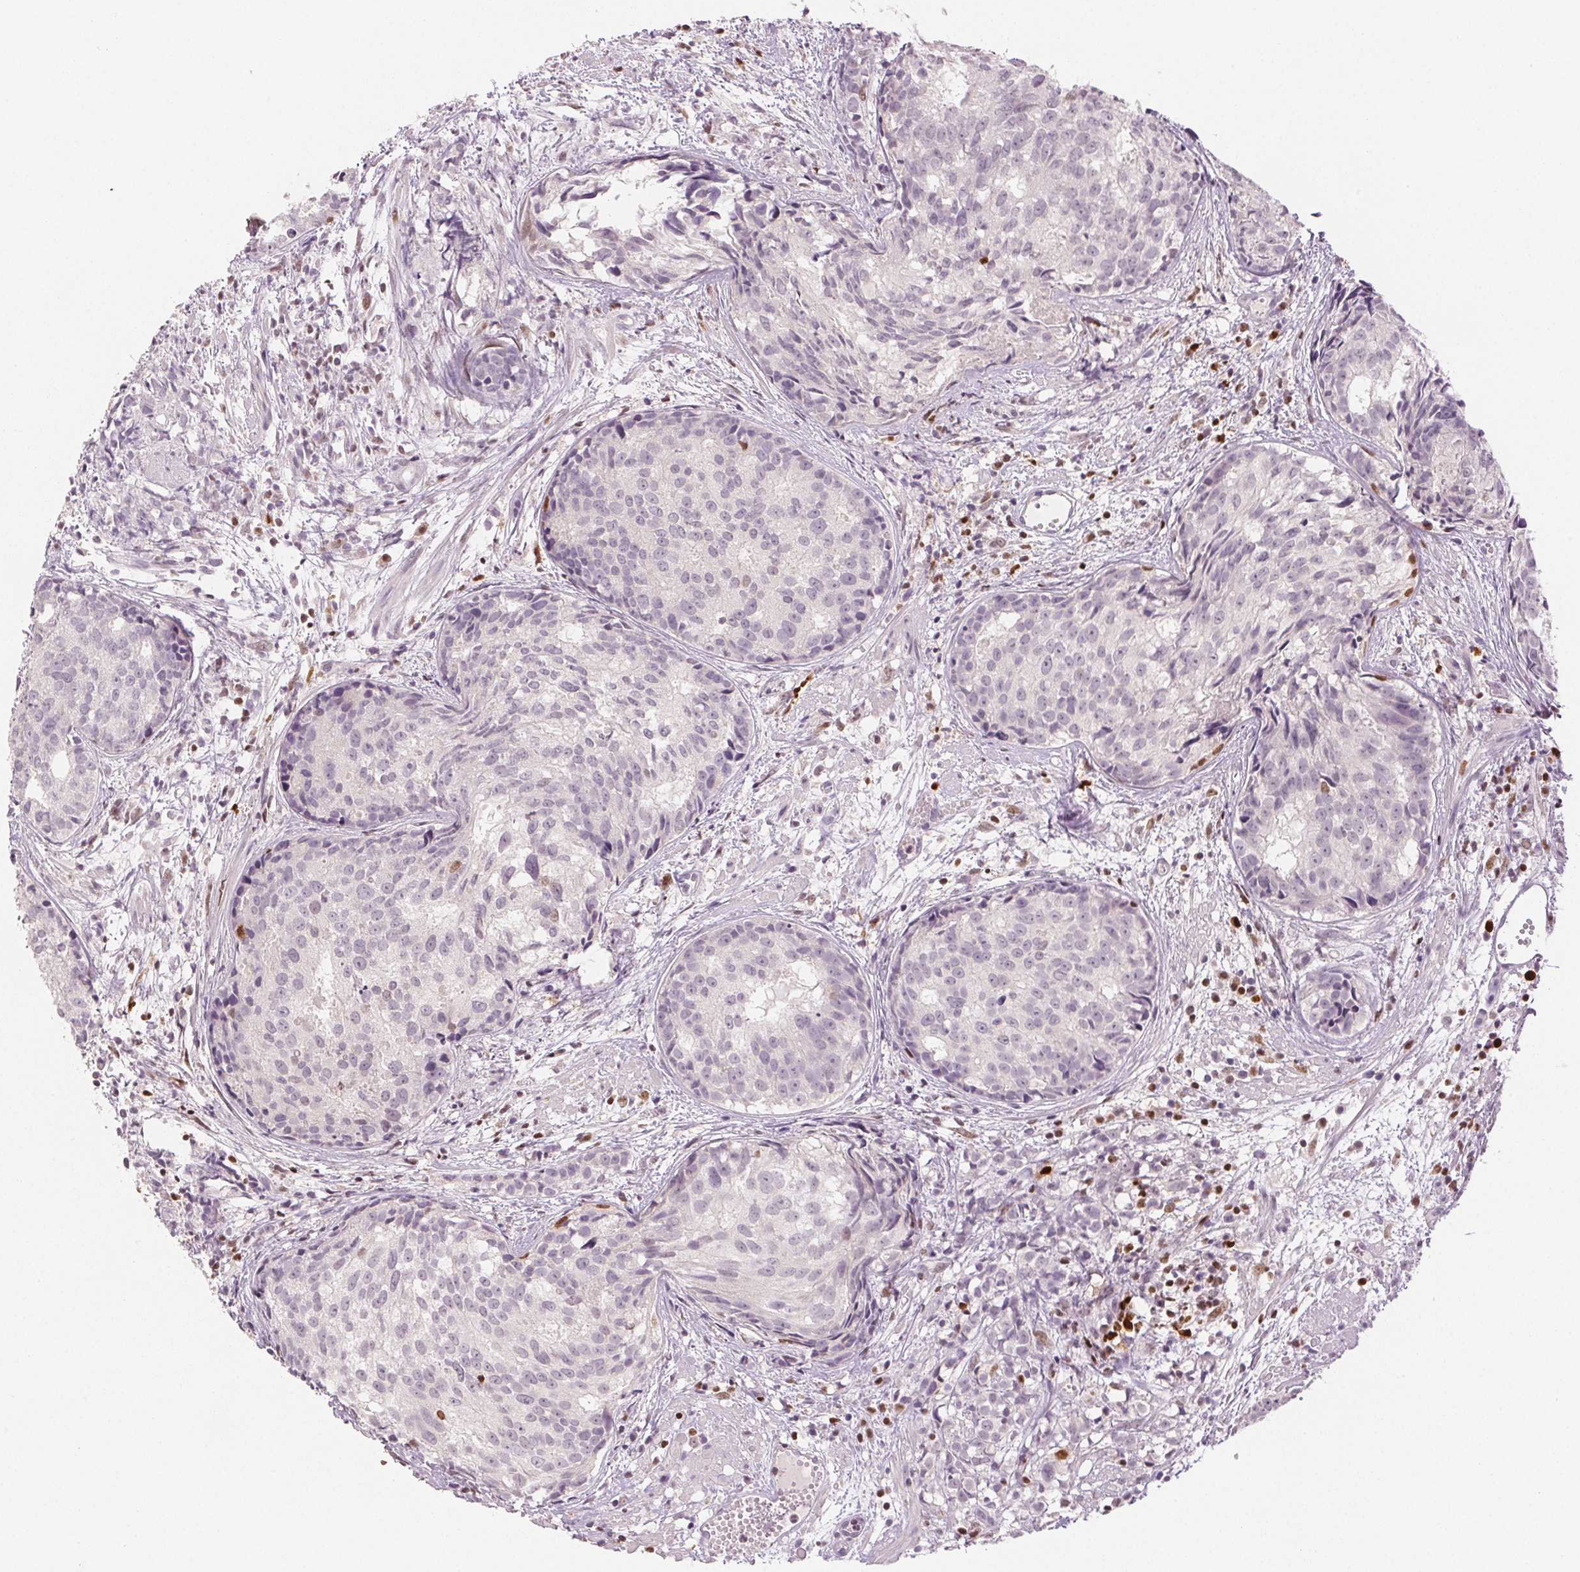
{"staining": {"intensity": "negative", "quantity": "none", "location": "none"}, "tissue": "prostate cancer", "cell_type": "Tumor cells", "image_type": "cancer", "snomed": [{"axis": "morphology", "description": "Adenocarcinoma, High grade"}, {"axis": "topography", "description": "Prostate"}], "caption": "High power microscopy histopathology image of an immunohistochemistry histopathology image of prostate cancer (high-grade adenocarcinoma), revealing no significant expression in tumor cells.", "gene": "RUNX2", "patient": {"sex": "male", "age": 58}}